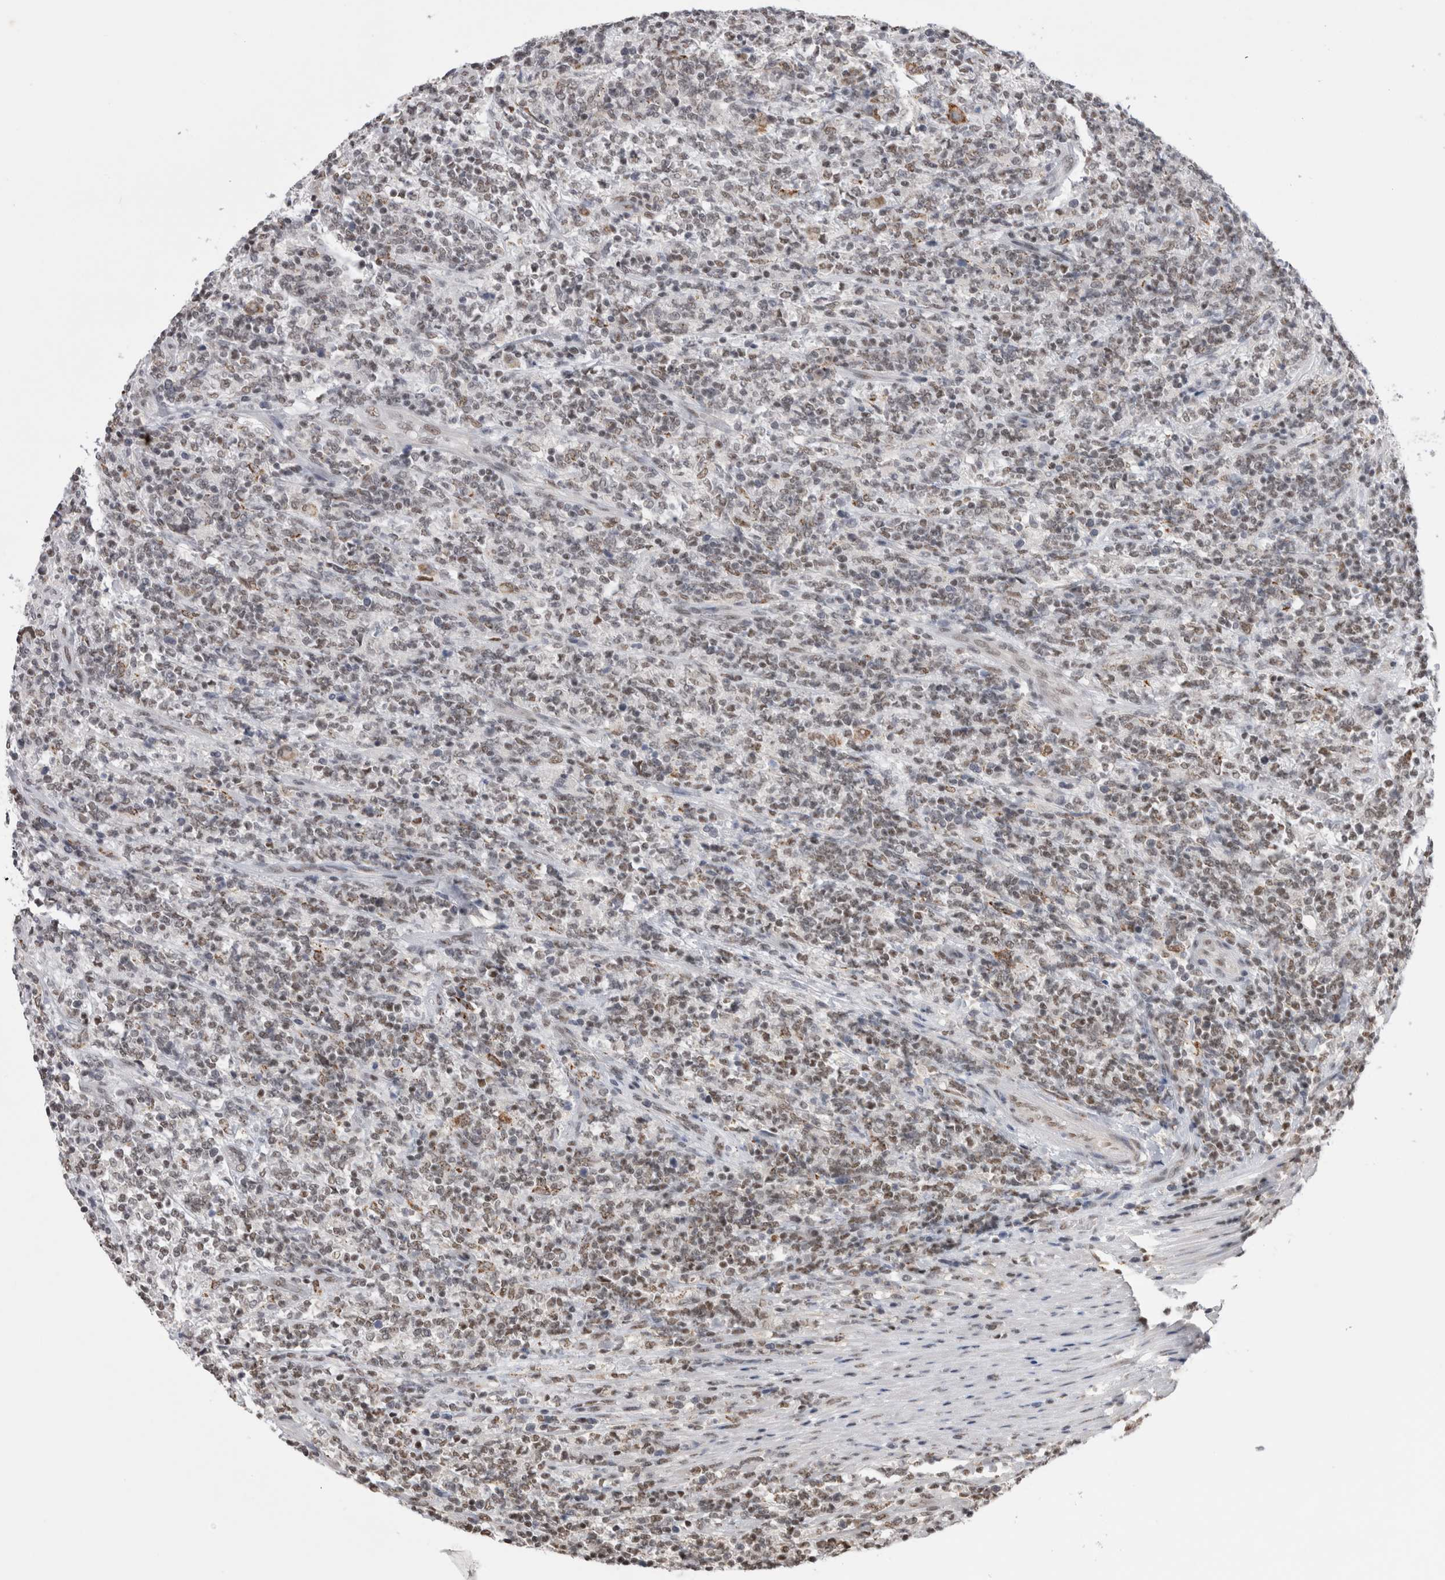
{"staining": {"intensity": "weak", "quantity": "25%-75%", "location": "nuclear"}, "tissue": "lymphoma", "cell_type": "Tumor cells", "image_type": "cancer", "snomed": [{"axis": "morphology", "description": "Malignant lymphoma, non-Hodgkin's type, High grade"}, {"axis": "topography", "description": "Soft tissue"}], "caption": "Weak nuclear positivity for a protein is seen in about 25%-75% of tumor cells of high-grade malignant lymphoma, non-Hodgkin's type using immunohistochemistry.", "gene": "DAXX", "patient": {"sex": "male", "age": 18}}